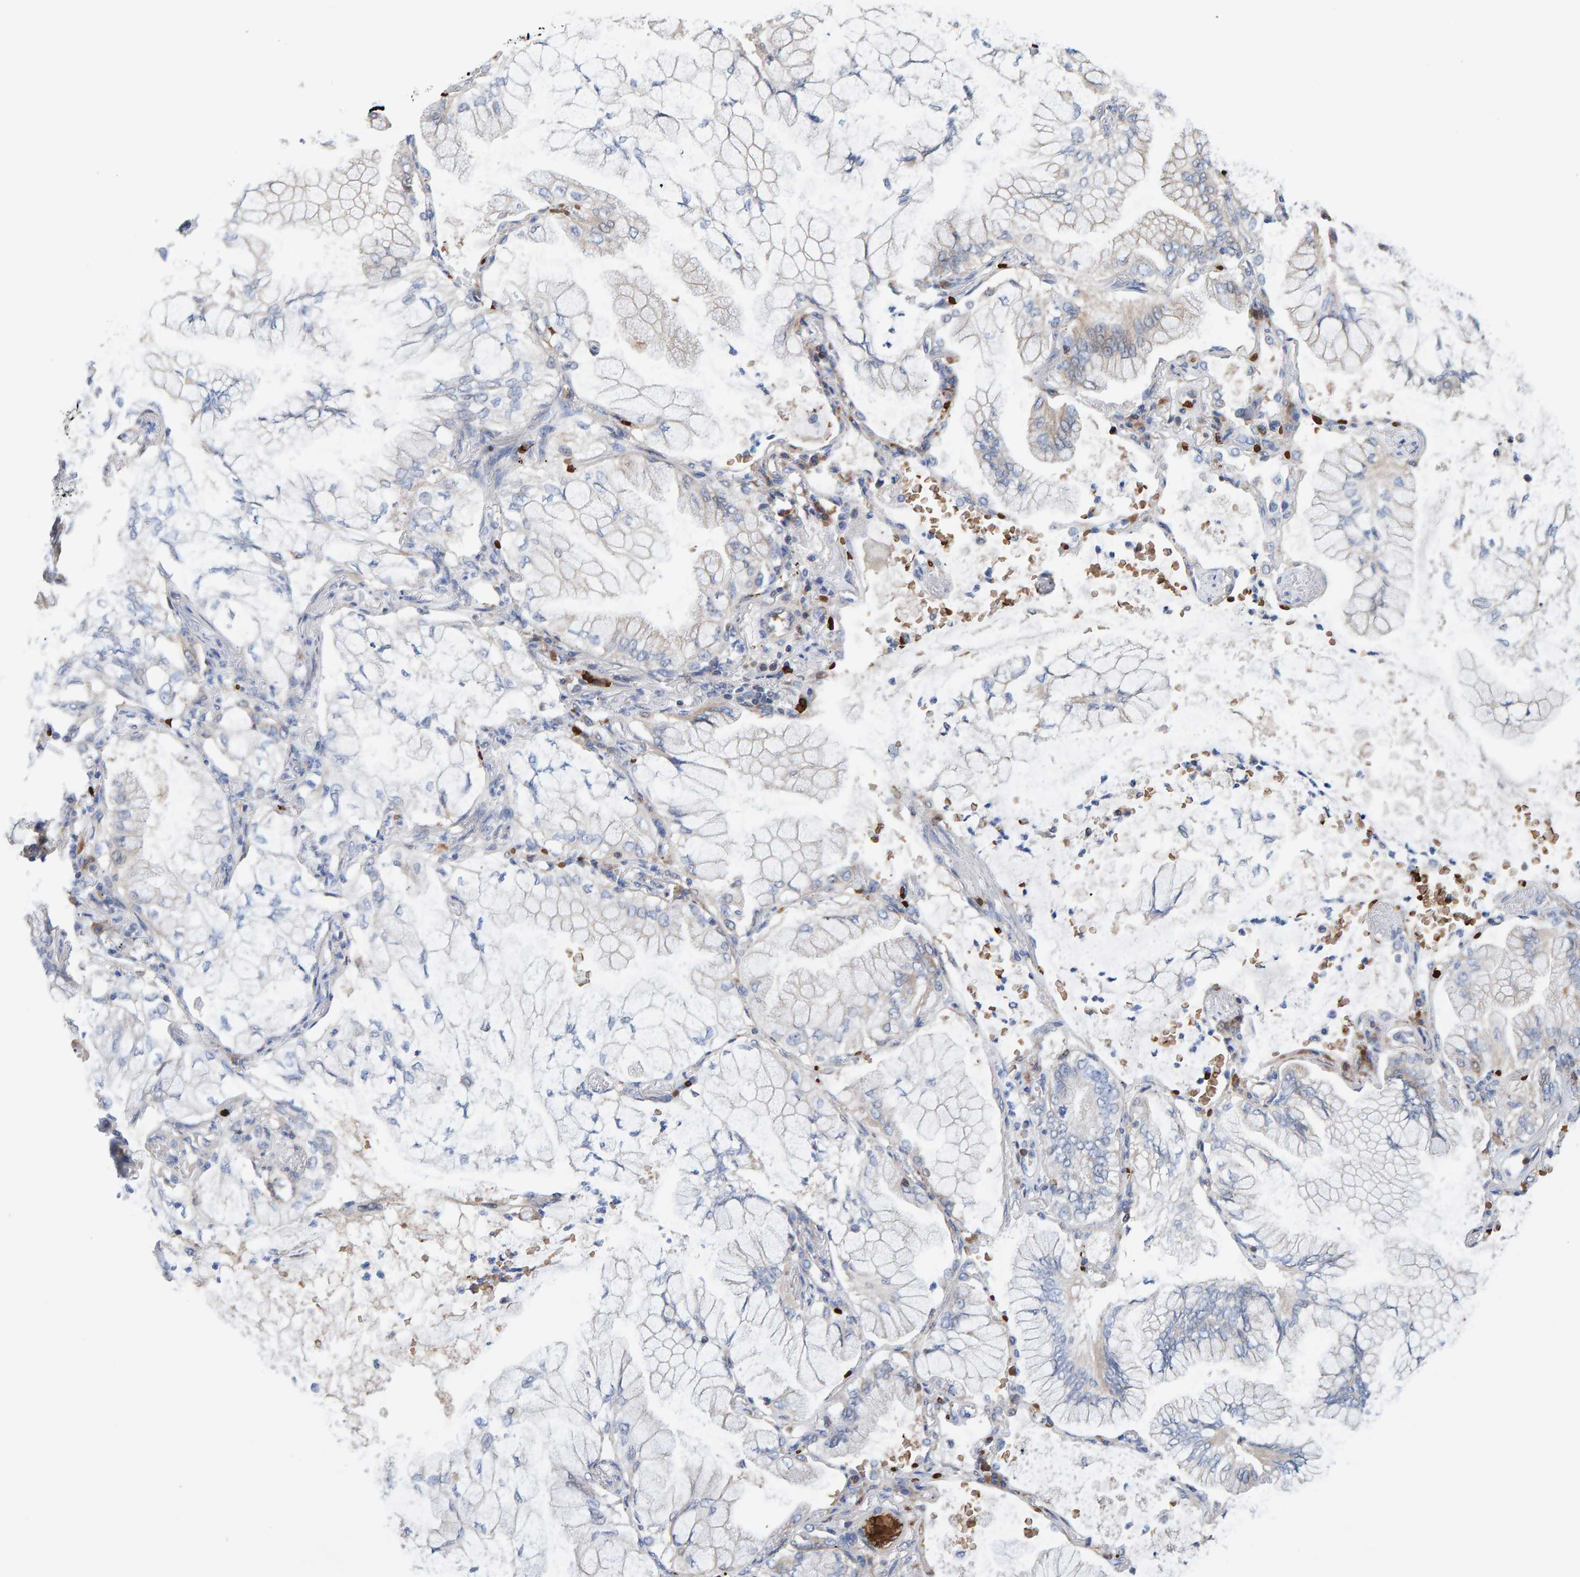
{"staining": {"intensity": "weak", "quantity": "25%-75%", "location": "cytoplasmic/membranous"}, "tissue": "lung cancer", "cell_type": "Tumor cells", "image_type": "cancer", "snomed": [{"axis": "morphology", "description": "Adenocarcinoma, NOS"}, {"axis": "topography", "description": "Lung"}], "caption": "Immunohistochemical staining of lung adenocarcinoma reveals low levels of weak cytoplasmic/membranous protein expression in about 25%-75% of tumor cells. (Stains: DAB (3,3'-diaminobenzidine) in brown, nuclei in blue, Microscopy: brightfield microscopy at high magnification).", "gene": "VPS9D1", "patient": {"sex": "female", "age": 70}}